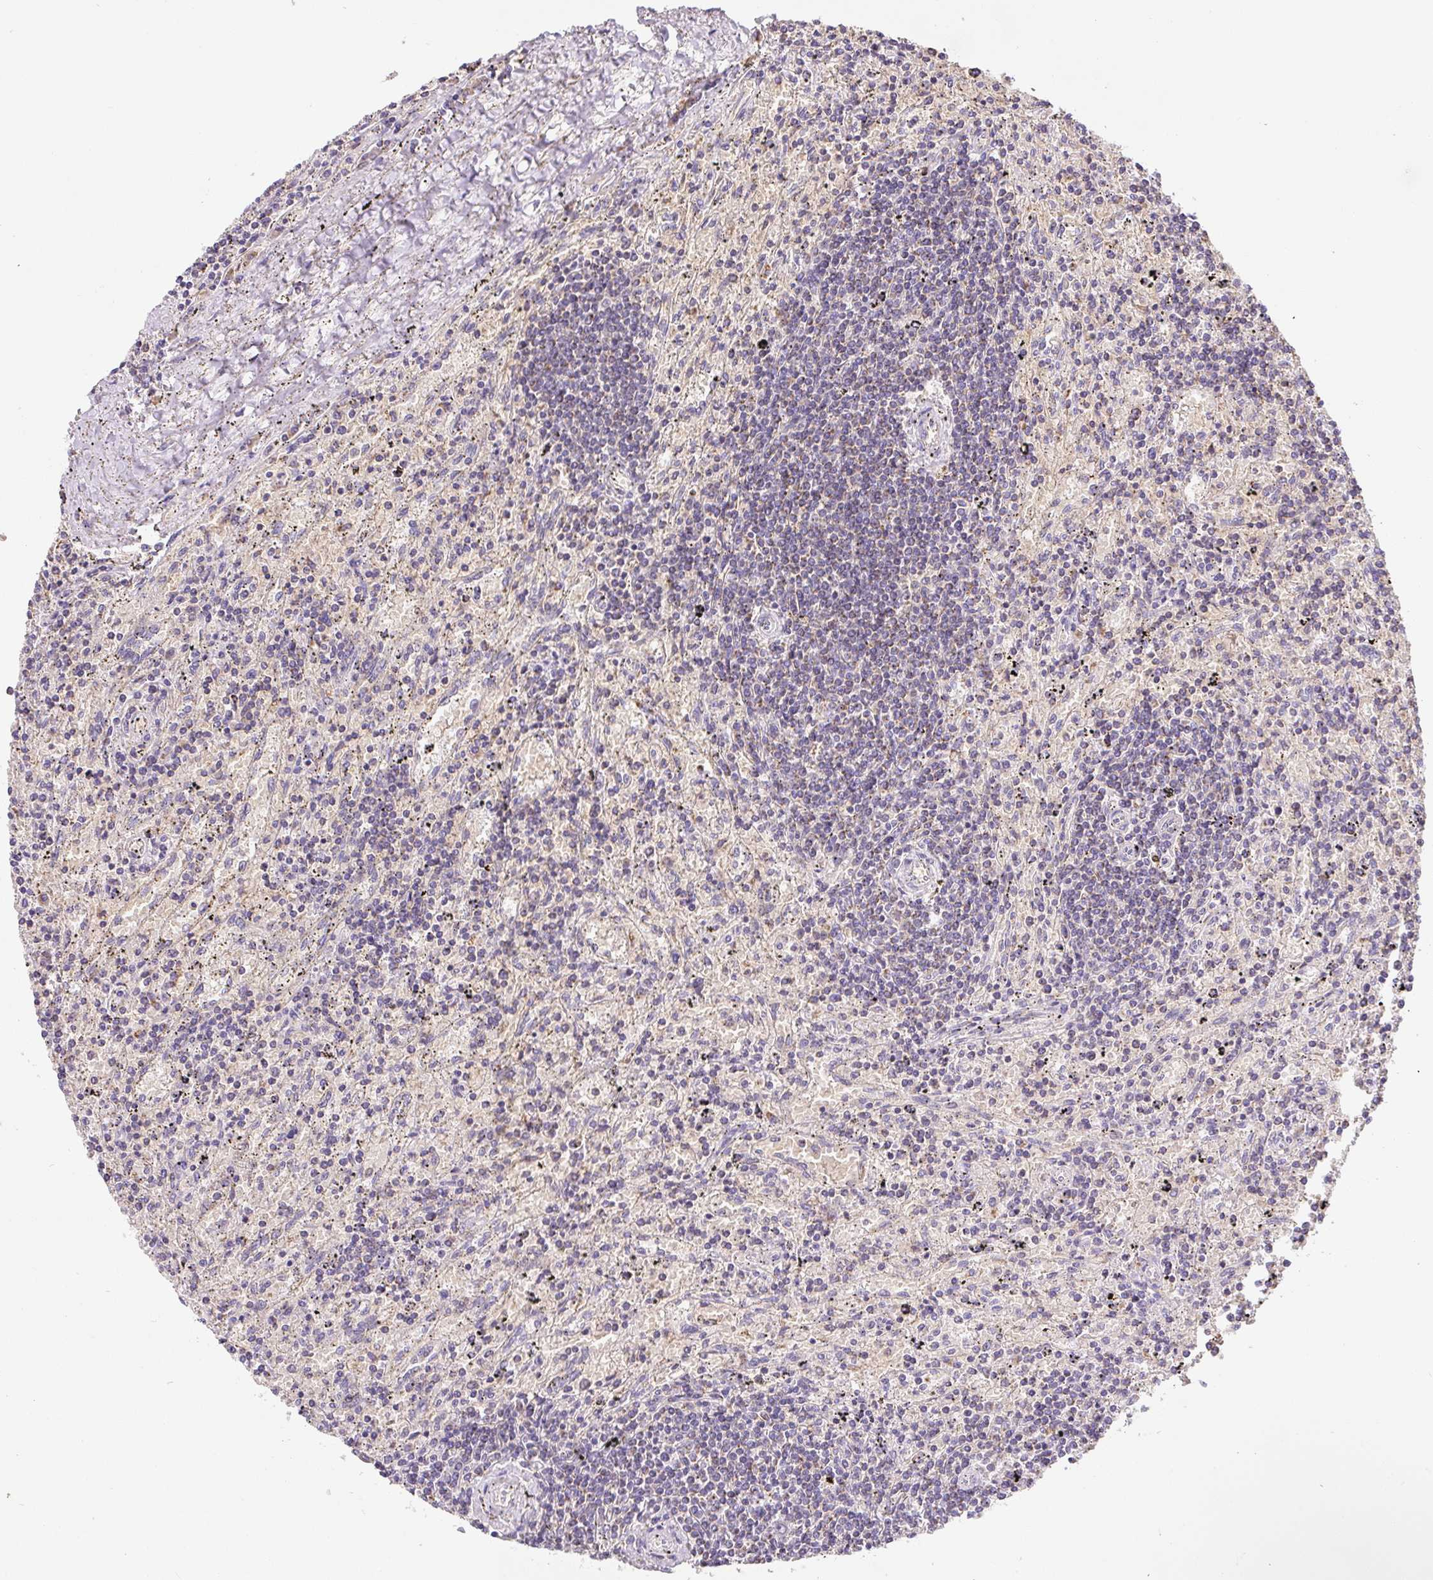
{"staining": {"intensity": "negative", "quantity": "none", "location": "none"}, "tissue": "lymphoma", "cell_type": "Tumor cells", "image_type": "cancer", "snomed": [{"axis": "morphology", "description": "Malignant lymphoma, non-Hodgkin's type, Low grade"}, {"axis": "topography", "description": "Spleen"}], "caption": "This is an immunohistochemistry histopathology image of lymphoma. There is no expression in tumor cells.", "gene": "MT-CO2", "patient": {"sex": "male", "age": 76}}